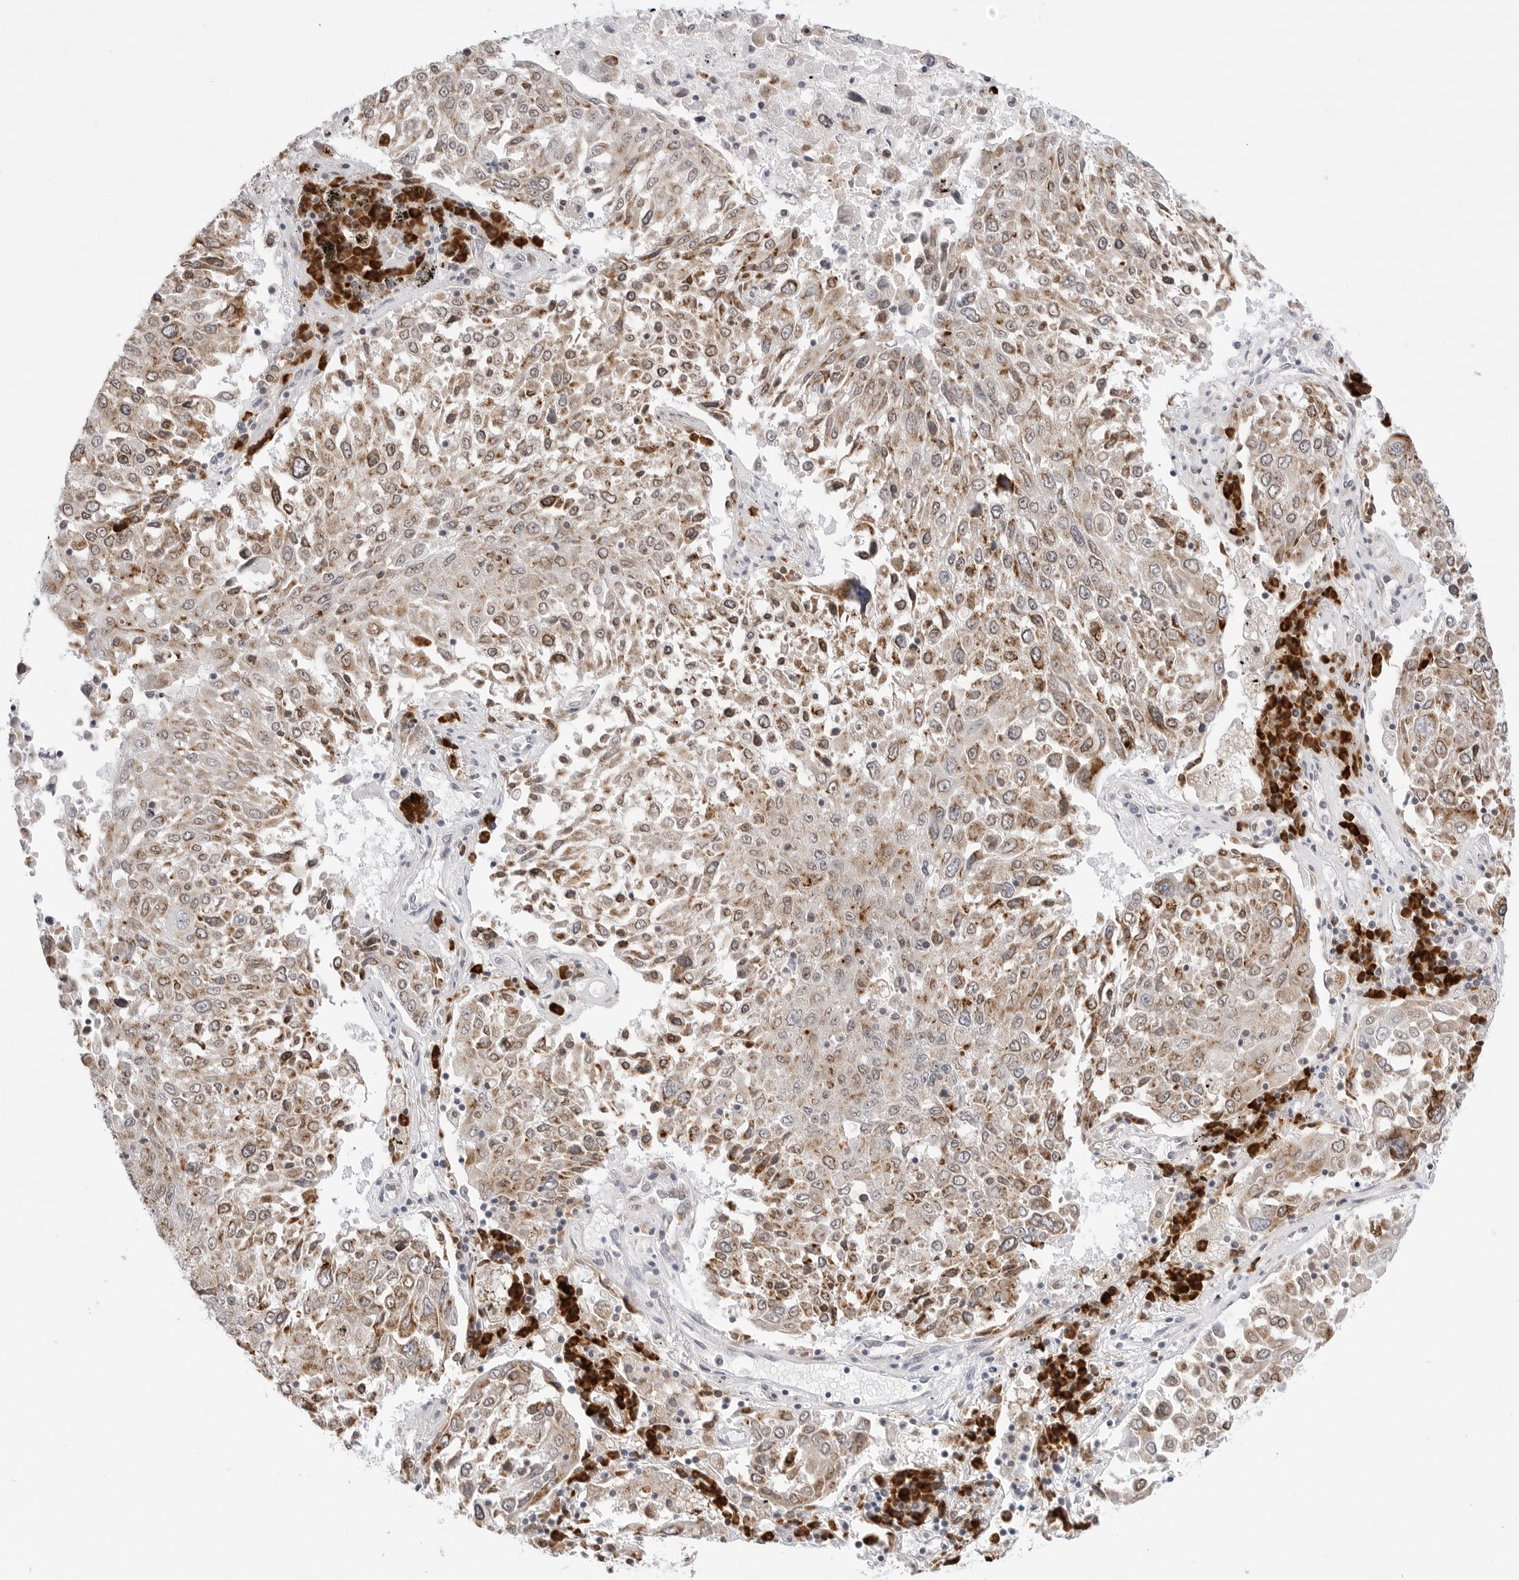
{"staining": {"intensity": "weak", "quantity": ">75%", "location": "cytoplasmic/membranous"}, "tissue": "lung cancer", "cell_type": "Tumor cells", "image_type": "cancer", "snomed": [{"axis": "morphology", "description": "Squamous cell carcinoma, NOS"}, {"axis": "topography", "description": "Lung"}], "caption": "Immunohistochemistry (IHC) histopathology image of human lung cancer (squamous cell carcinoma) stained for a protein (brown), which reveals low levels of weak cytoplasmic/membranous positivity in about >75% of tumor cells.", "gene": "RPN1", "patient": {"sex": "male", "age": 65}}